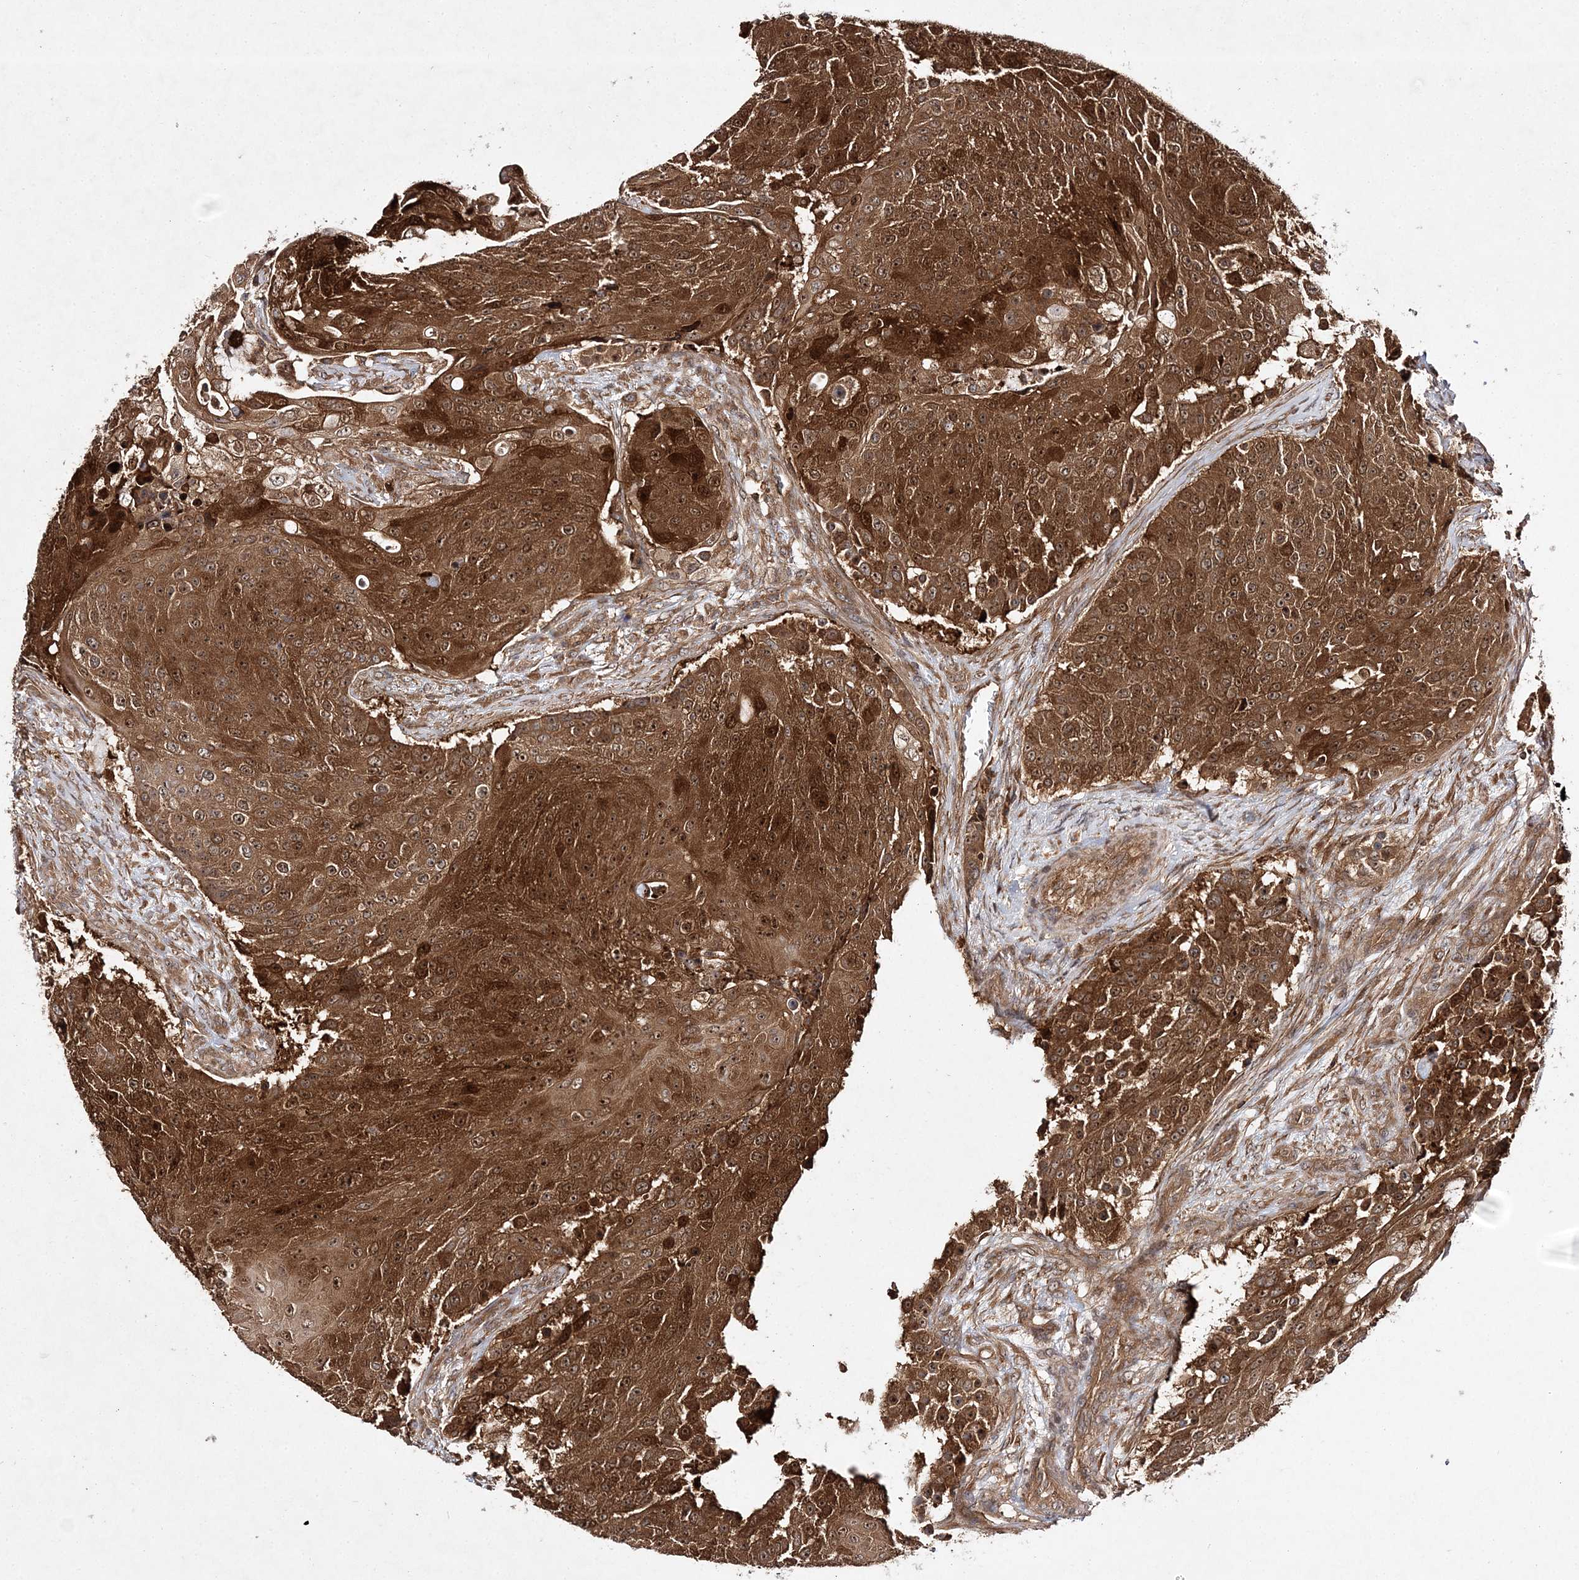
{"staining": {"intensity": "strong", "quantity": ">75%", "location": "cytoplasmic/membranous,nuclear"}, "tissue": "urothelial cancer", "cell_type": "Tumor cells", "image_type": "cancer", "snomed": [{"axis": "morphology", "description": "Urothelial carcinoma, High grade"}, {"axis": "topography", "description": "Urinary bladder"}], "caption": "A micrograph of urothelial cancer stained for a protein demonstrates strong cytoplasmic/membranous and nuclear brown staining in tumor cells.", "gene": "TMEM9B", "patient": {"sex": "female", "age": 63}}